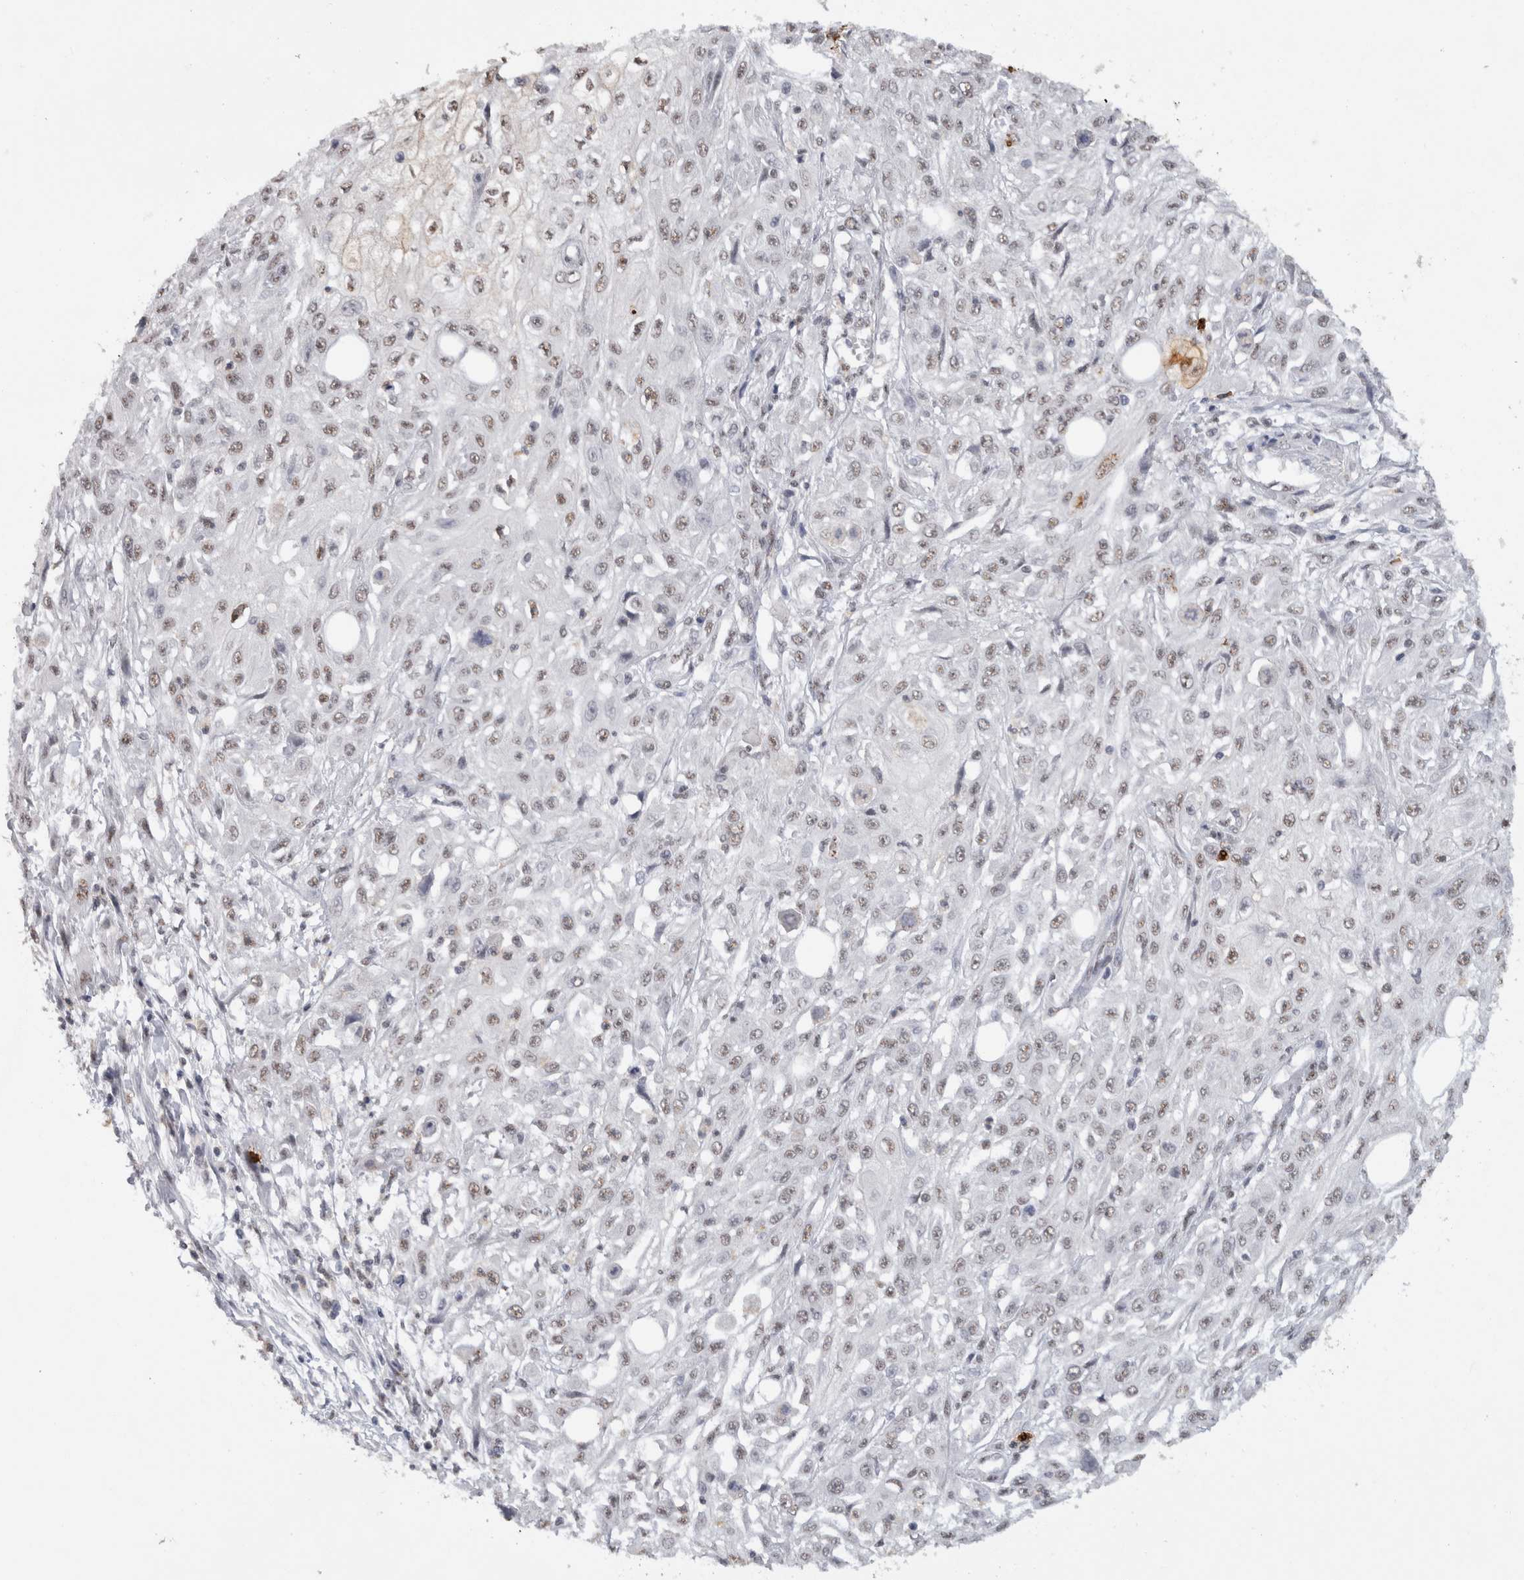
{"staining": {"intensity": "negative", "quantity": "none", "location": "none"}, "tissue": "skin cancer", "cell_type": "Tumor cells", "image_type": "cancer", "snomed": [{"axis": "morphology", "description": "Squamous cell carcinoma, NOS"}, {"axis": "morphology", "description": "Squamous cell carcinoma, metastatic, NOS"}, {"axis": "topography", "description": "Skin"}, {"axis": "topography", "description": "Lymph node"}], "caption": "Photomicrograph shows no protein expression in tumor cells of metastatic squamous cell carcinoma (skin) tissue. (Immunohistochemistry, brightfield microscopy, high magnification).", "gene": "RPS6KA2", "patient": {"sex": "male", "age": 75}}